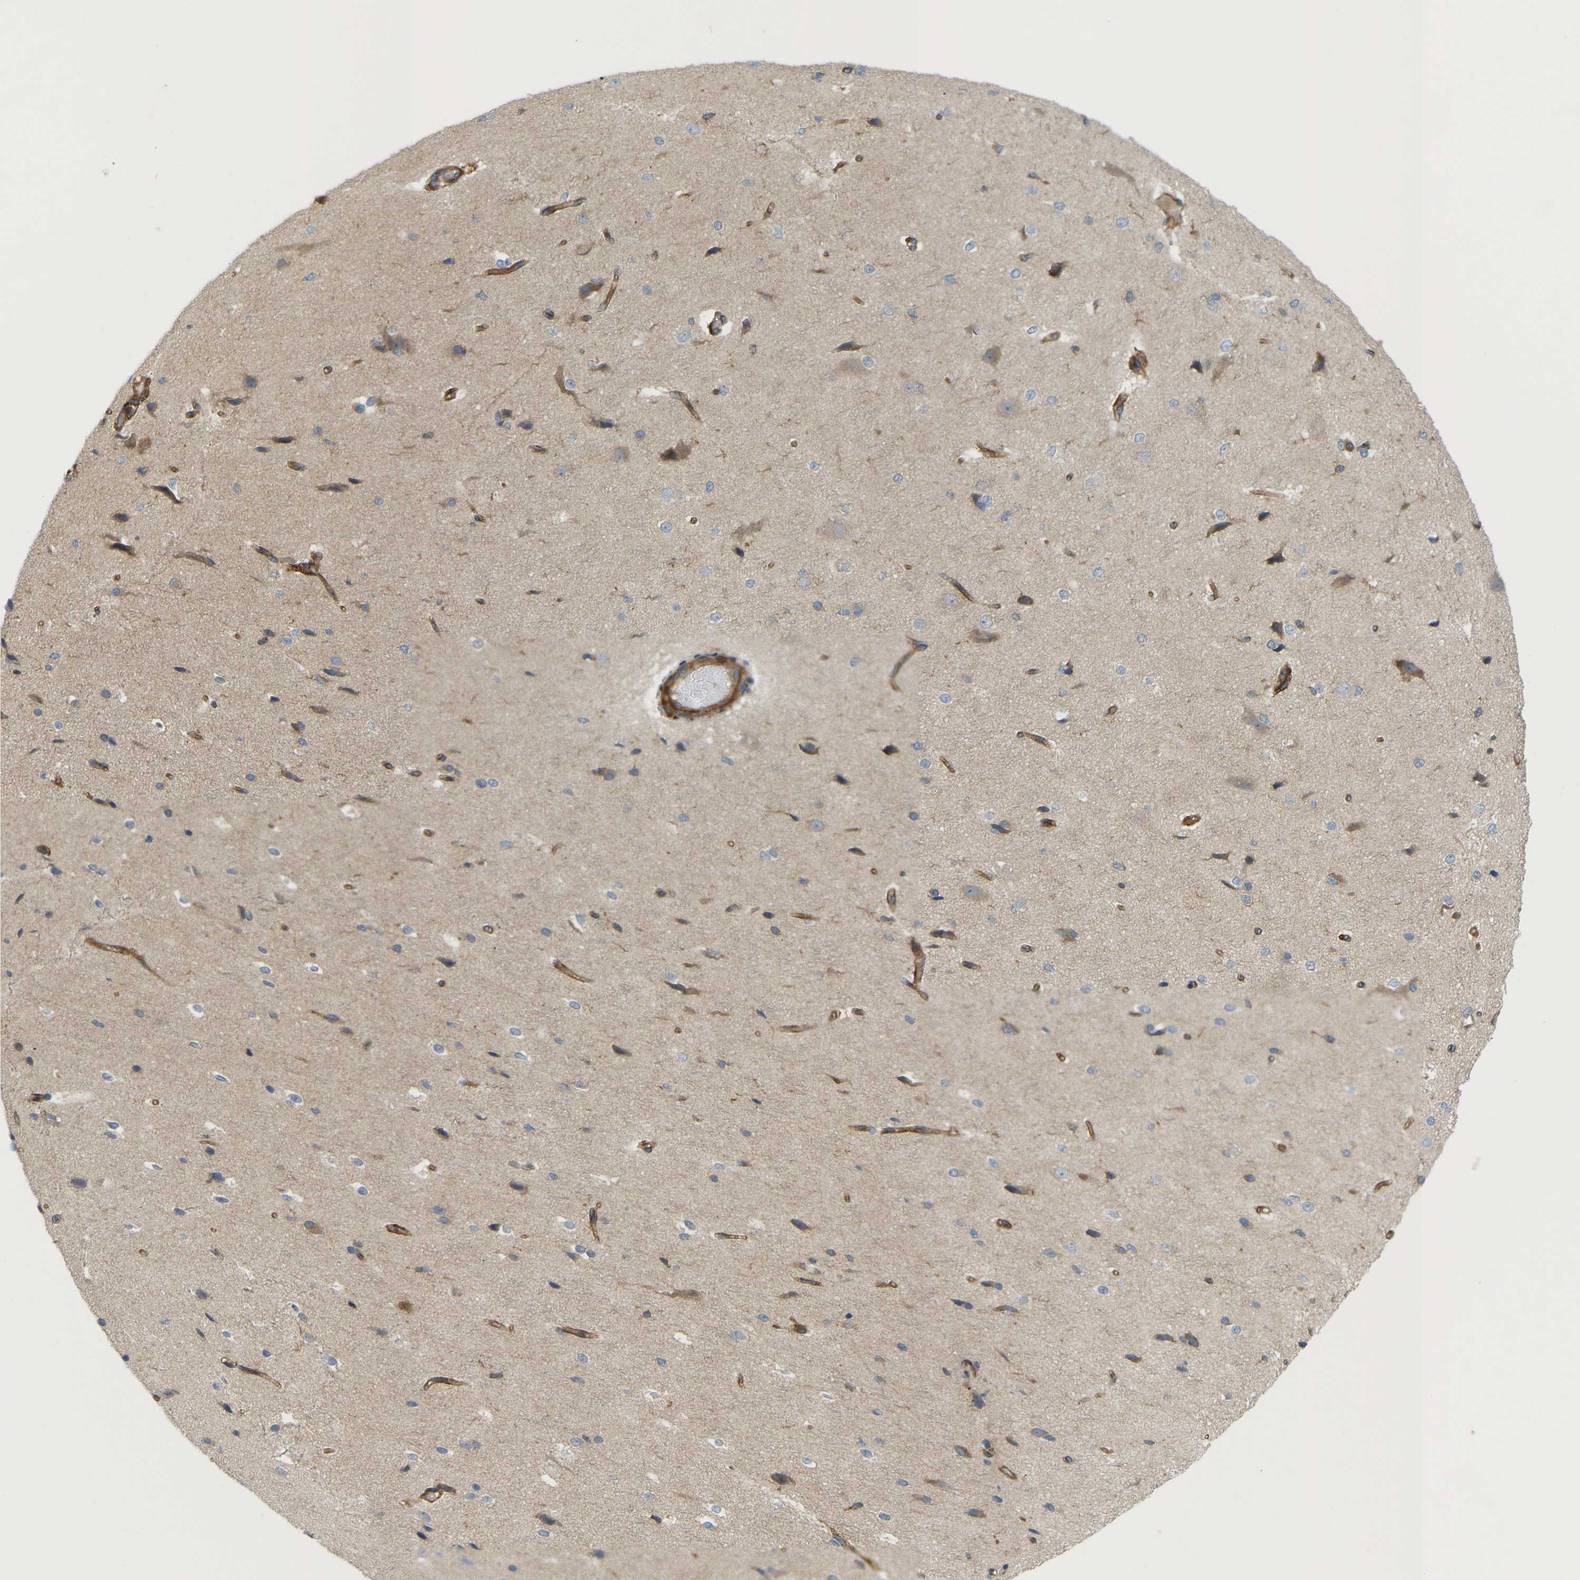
{"staining": {"intensity": "moderate", "quantity": ">75%", "location": "cytoplasmic/membranous"}, "tissue": "cerebral cortex", "cell_type": "Endothelial cells", "image_type": "normal", "snomed": [{"axis": "morphology", "description": "Normal tissue, NOS"}, {"axis": "morphology", "description": "Developmental malformation"}, {"axis": "topography", "description": "Cerebral cortex"}], "caption": "Protein expression analysis of benign cerebral cortex displays moderate cytoplasmic/membranous staining in about >75% of endothelial cells. Using DAB (3,3'-diaminobenzidine) (brown) and hematoxylin (blue) stains, captured at high magnification using brightfield microscopy.", "gene": "PICALM", "patient": {"sex": "female", "age": 30}}